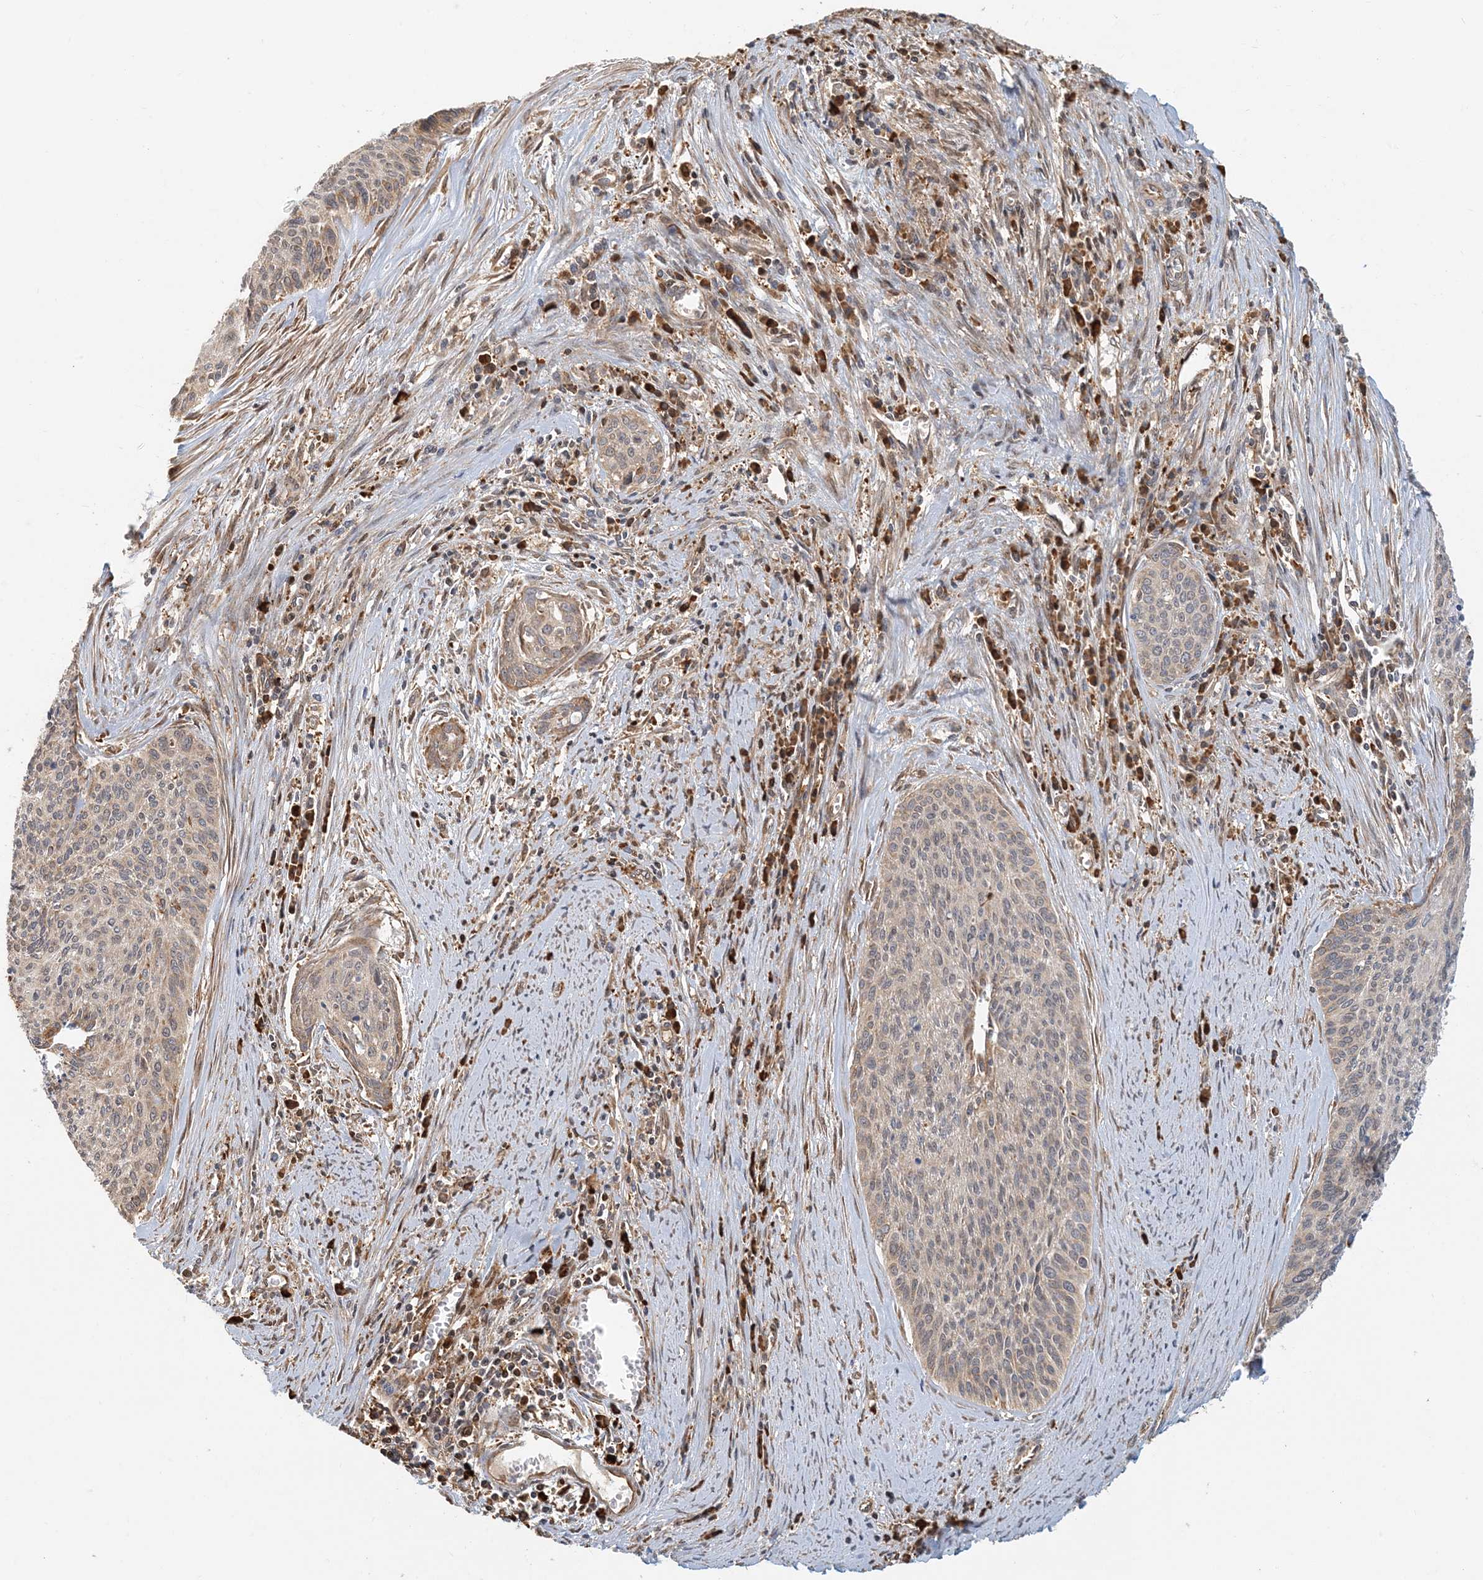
{"staining": {"intensity": "negative", "quantity": "none", "location": "none"}, "tissue": "cervical cancer", "cell_type": "Tumor cells", "image_type": "cancer", "snomed": [{"axis": "morphology", "description": "Squamous cell carcinoma, NOS"}, {"axis": "topography", "description": "Cervix"}], "caption": "An image of squamous cell carcinoma (cervical) stained for a protein exhibits no brown staining in tumor cells.", "gene": "HNMT", "patient": {"sex": "female", "age": 55}}